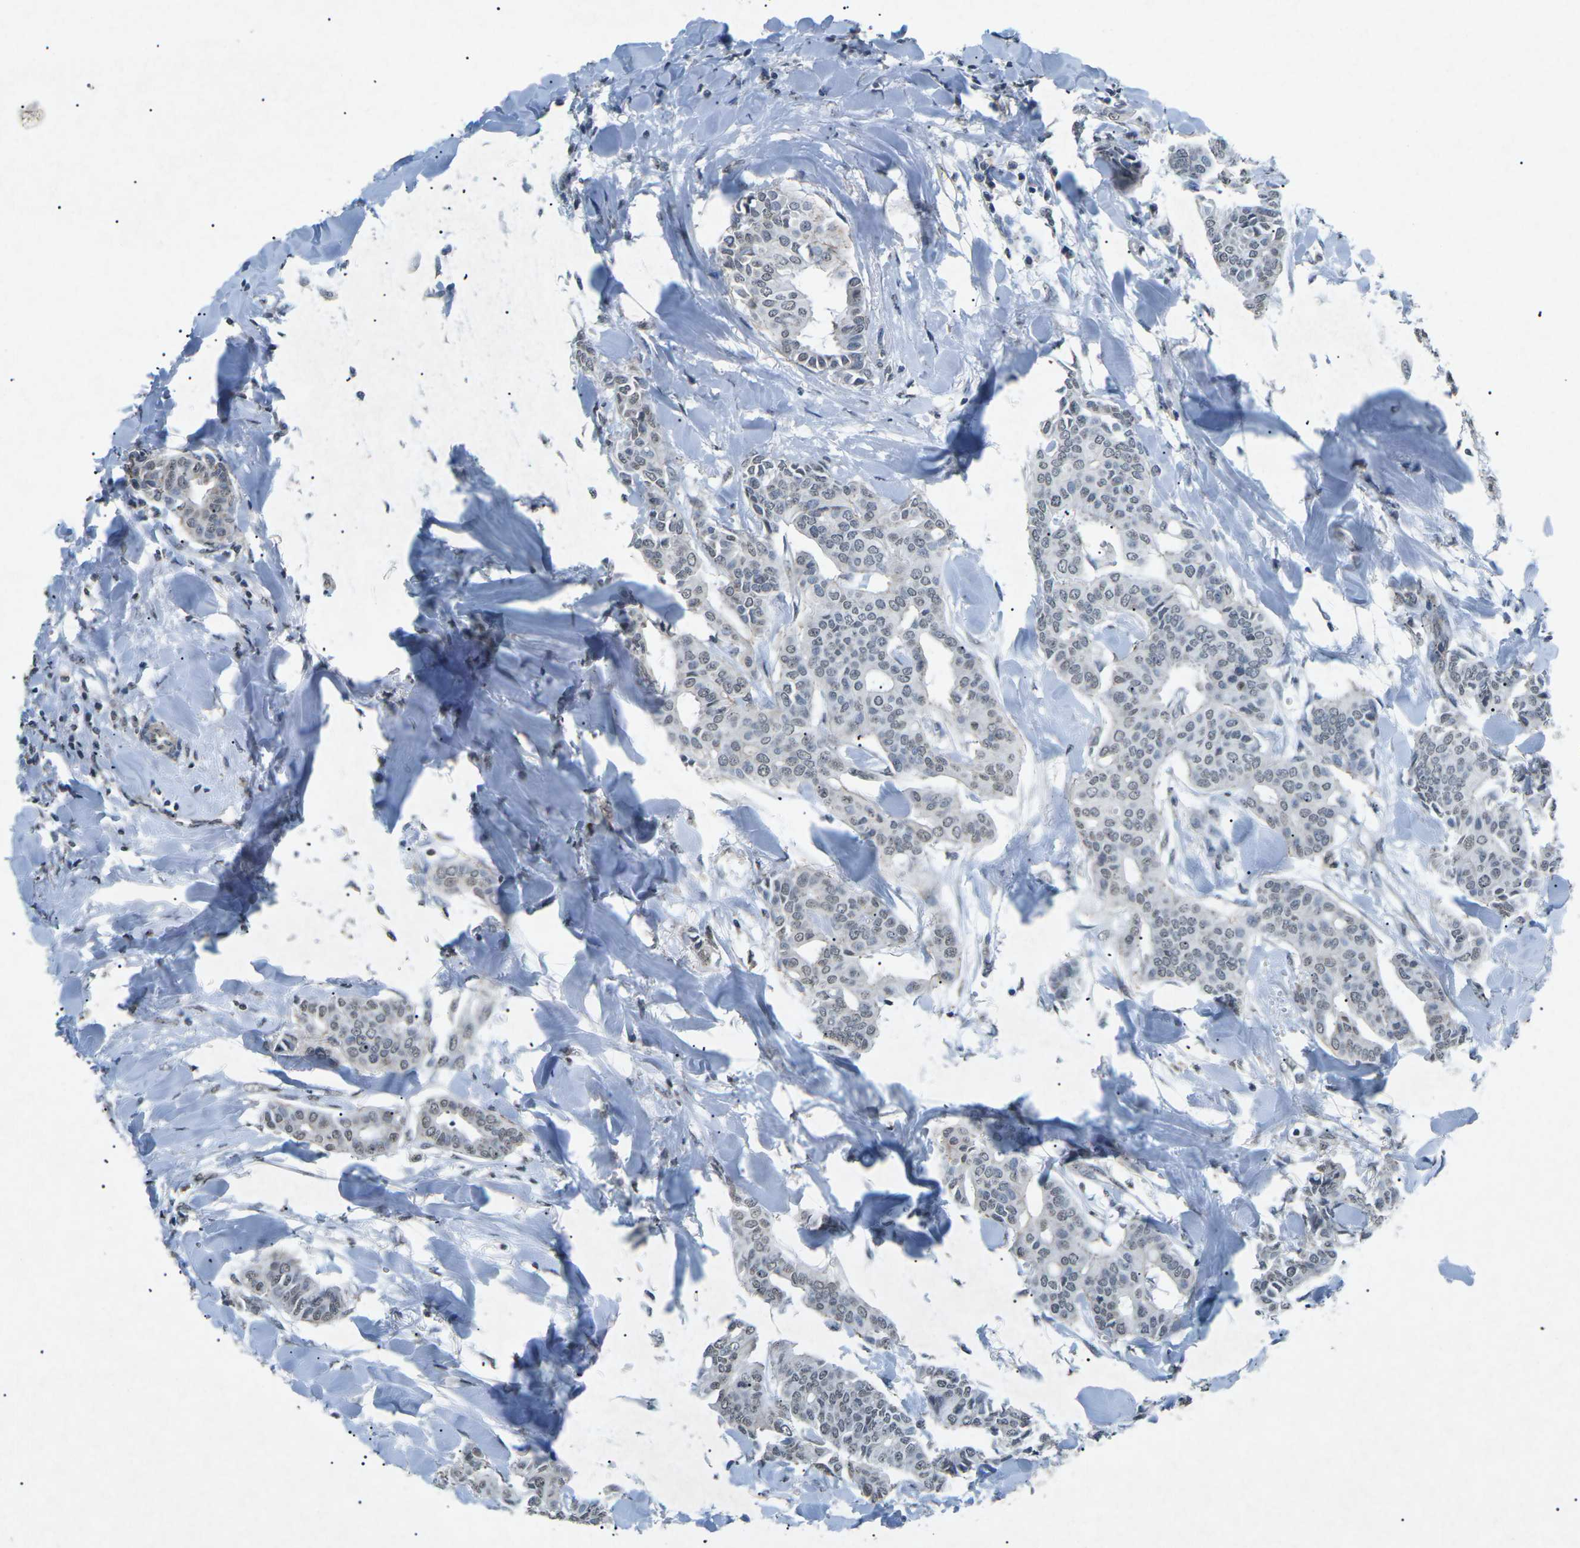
{"staining": {"intensity": "weak", "quantity": ">75%", "location": "nuclear"}, "tissue": "head and neck cancer", "cell_type": "Tumor cells", "image_type": "cancer", "snomed": [{"axis": "morphology", "description": "Adenocarcinoma, NOS"}, {"axis": "topography", "description": "Salivary gland"}, {"axis": "topography", "description": "Head-Neck"}], "caption": "Immunohistochemical staining of head and neck cancer exhibits weak nuclear protein positivity in approximately >75% of tumor cells.", "gene": "TFR2", "patient": {"sex": "female", "age": 59}}